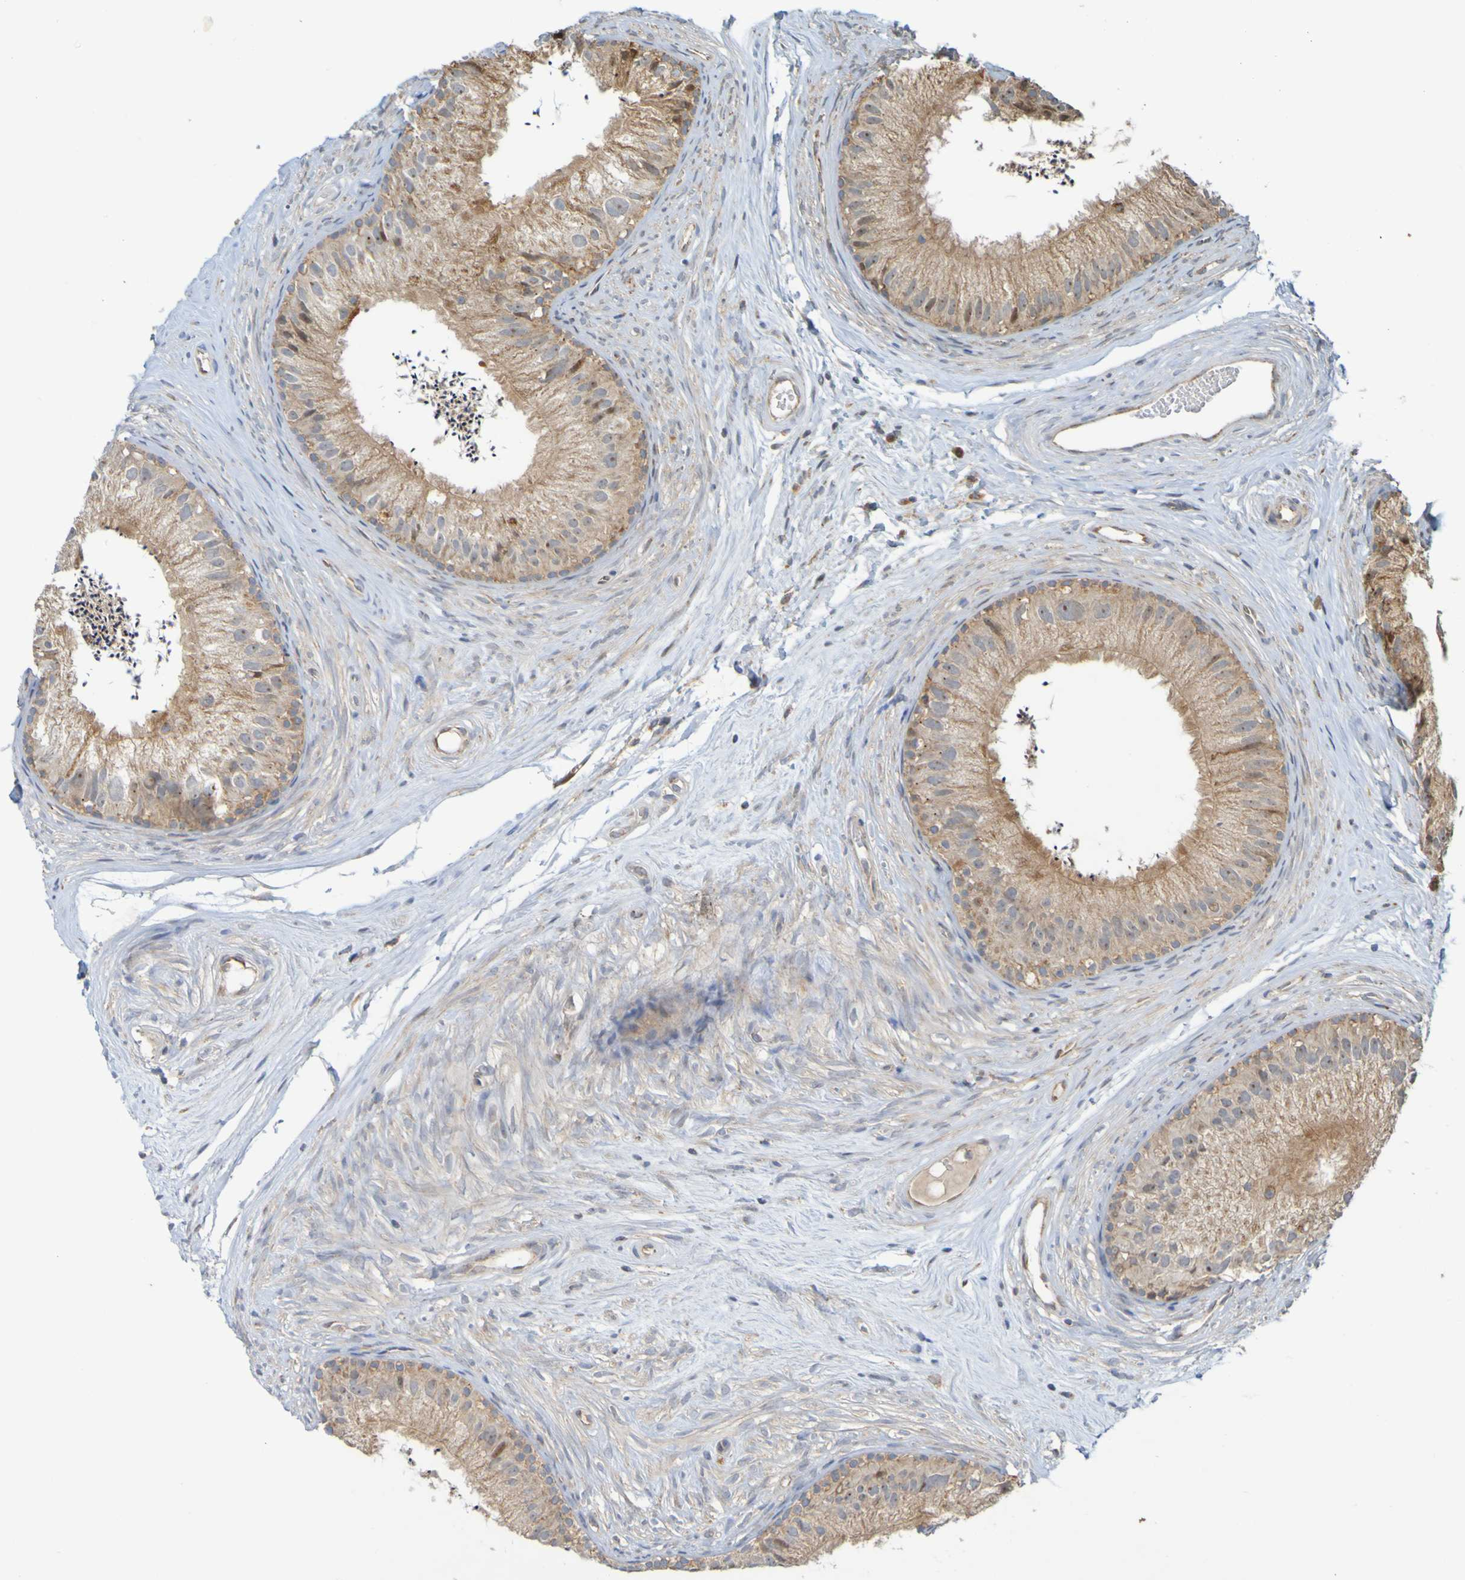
{"staining": {"intensity": "moderate", "quantity": ">75%", "location": "cytoplasmic/membranous"}, "tissue": "epididymis", "cell_type": "Glandular cells", "image_type": "normal", "snomed": [{"axis": "morphology", "description": "Normal tissue, NOS"}, {"axis": "topography", "description": "Epididymis"}], "caption": "Glandular cells show medium levels of moderate cytoplasmic/membranous positivity in about >75% of cells in unremarkable human epididymis.", "gene": "TMBIM1", "patient": {"sex": "male", "age": 56}}